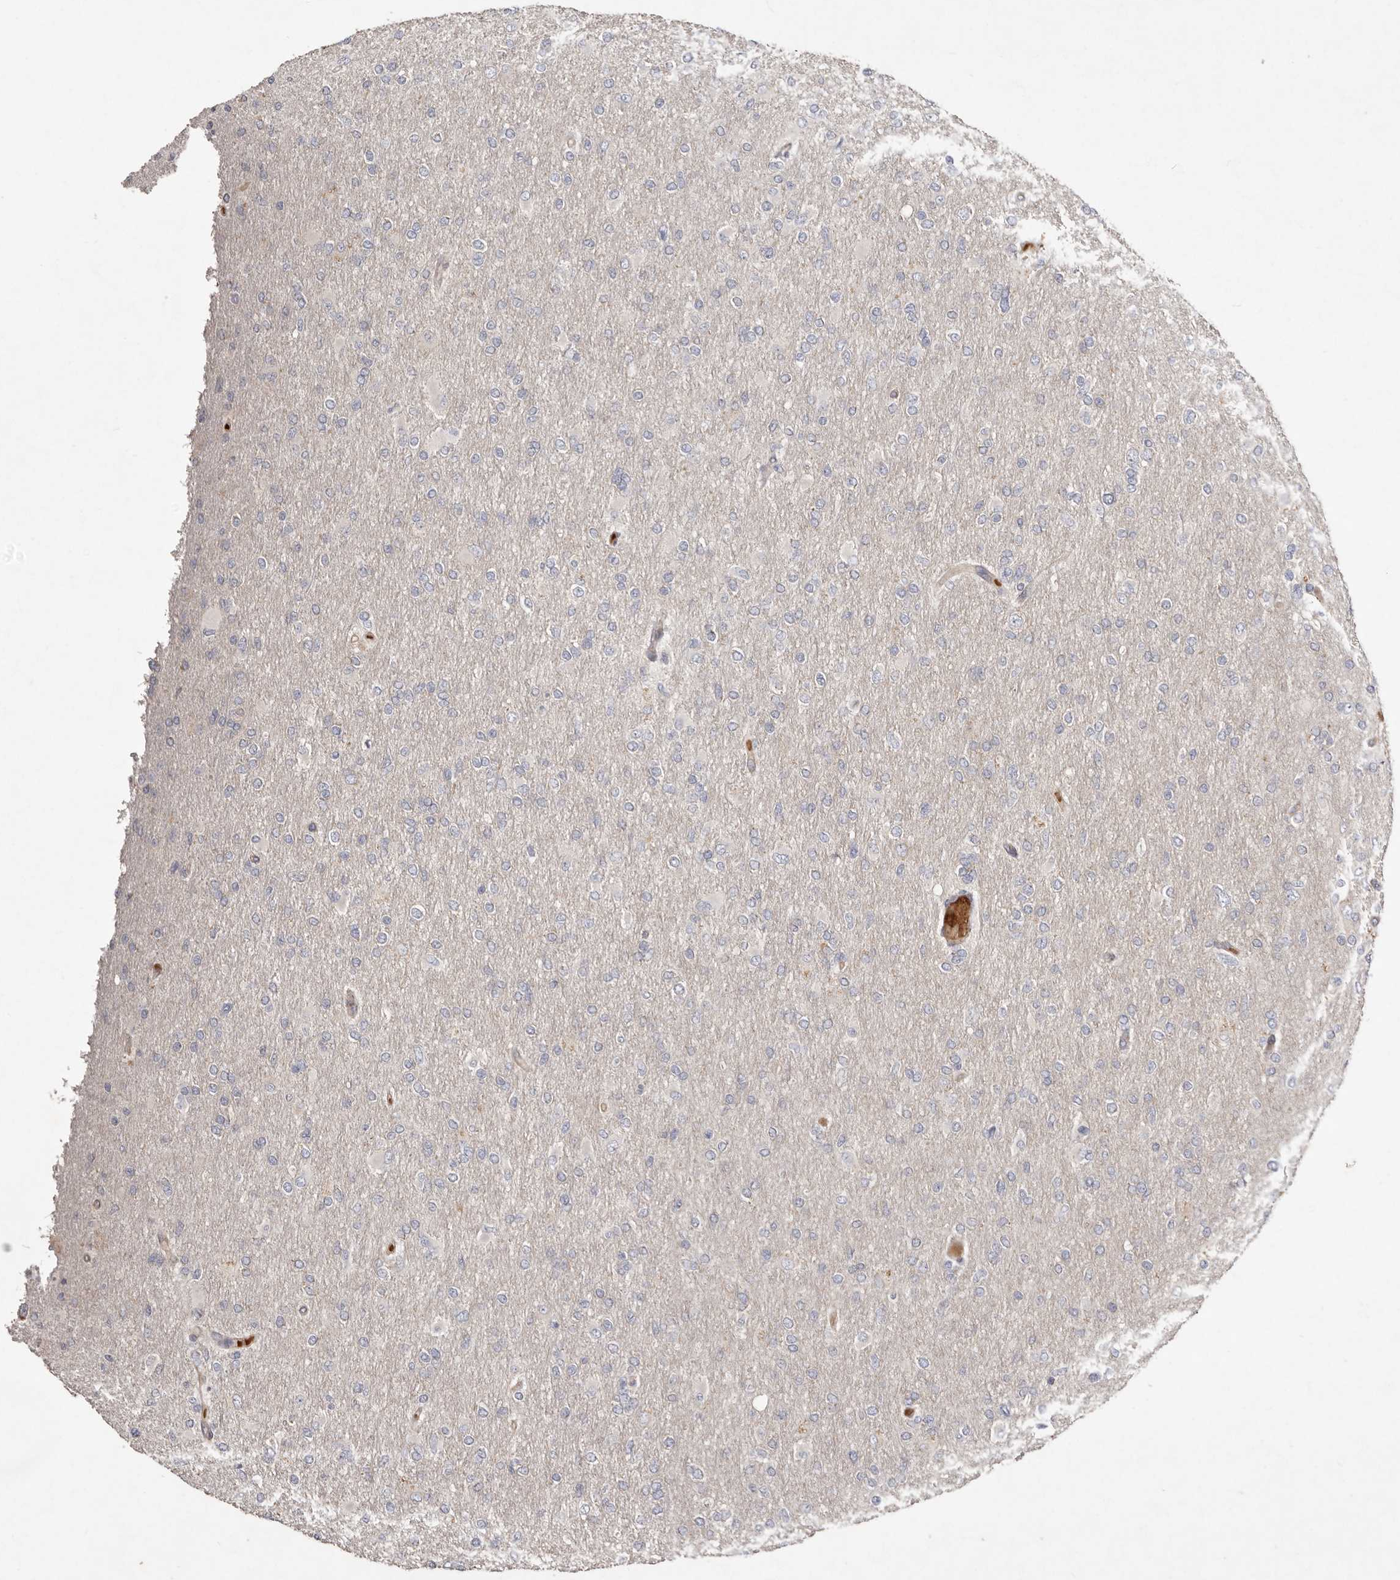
{"staining": {"intensity": "negative", "quantity": "none", "location": "none"}, "tissue": "glioma", "cell_type": "Tumor cells", "image_type": "cancer", "snomed": [{"axis": "morphology", "description": "Glioma, malignant, High grade"}, {"axis": "topography", "description": "Cerebral cortex"}], "caption": "Glioma was stained to show a protein in brown. There is no significant positivity in tumor cells. (Brightfield microscopy of DAB (3,3'-diaminobenzidine) IHC at high magnification).", "gene": "SLC25A20", "patient": {"sex": "female", "age": 36}}